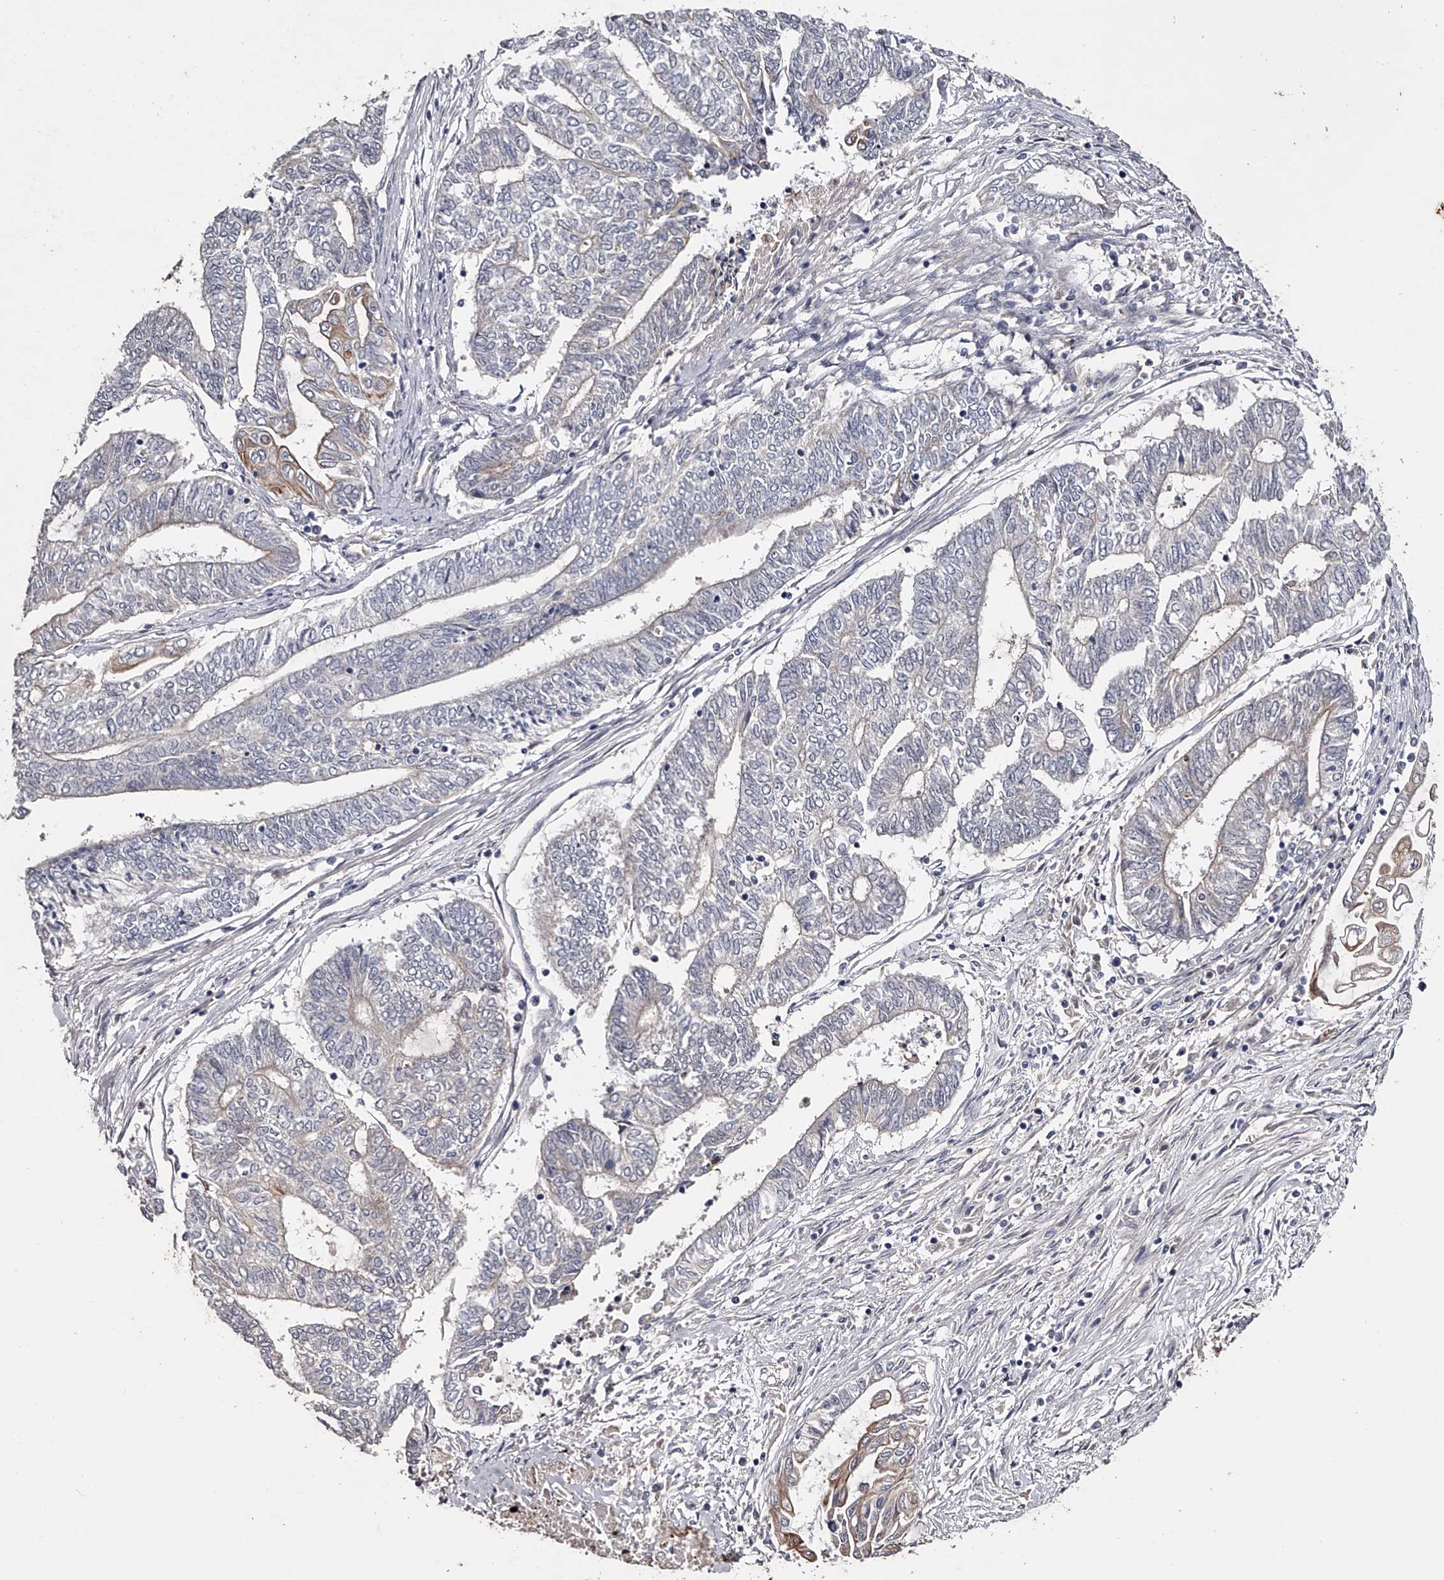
{"staining": {"intensity": "moderate", "quantity": "<25%", "location": "cytoplasmic/membranous"}, "tissue": "endometrial cancer", "cell_type": "Tumor cells", "image_type": "cancer", "snomed": [{"axis": "morphology", "description": "Adenocarcinoma, NOS"}, {"axis": "topography", "description": "Uterus"}, {"axis": "topography", "description": "Endometrium"}], "caption": "High-power microscopy captured an immunohistochemistry (IHC) histopathology image of adenocarcinoma (endometrial), revealing moderate cytoplasmic/membranous positivity in about <25% of tumor cells. The staining was performed using DAB to visualize the protein expression in brown, while the nuclei were stained in blue with hematoxylin (Magnification: 20x).", "gene": "MDN1", "patient": {"sex": "female", "age": 70}}